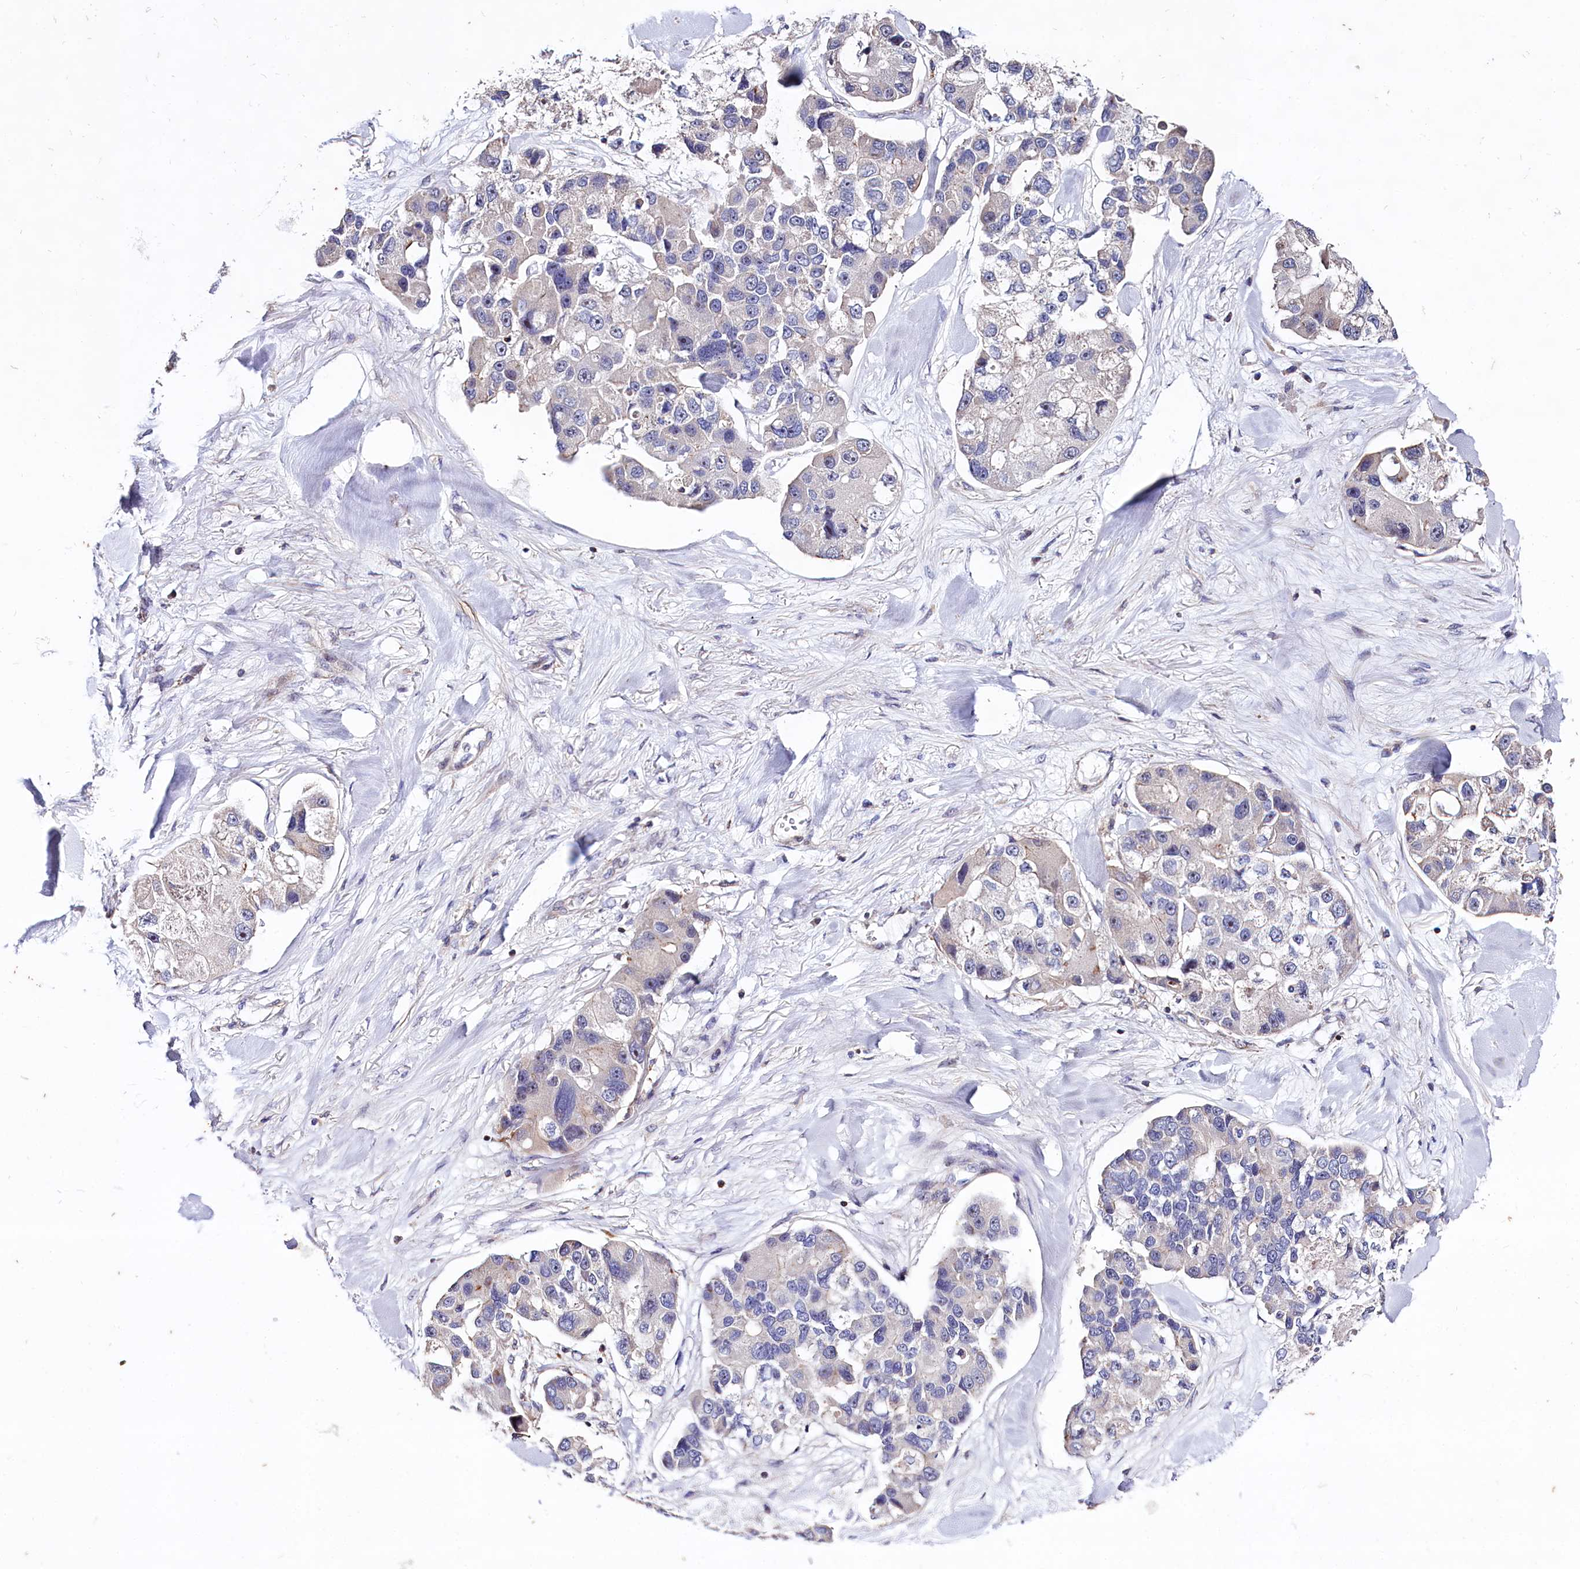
{"staining": {"intensity": "weak", "quantity": "<25%", "location": "cytoplasmic/membranous"}, "tissue": "lung cancer", "cell_type": "Tumor cells", "image_type": "cancer", "snomed": [{"axis": "morphology", "description": "Adenocarcinoma, NOS"}, {"axis": "topography", "description": "Lung"}], "caption": "IHC histopathology image of adenocarcinoma (lung) stained for a protein (brown), which reveals no positivity in tumor cells. (DAB (3,3'-diaminobenzidine) IHC, high magnification).", "gene": "RPUSD3", "patient": {"sex": "female", "age": 54}}